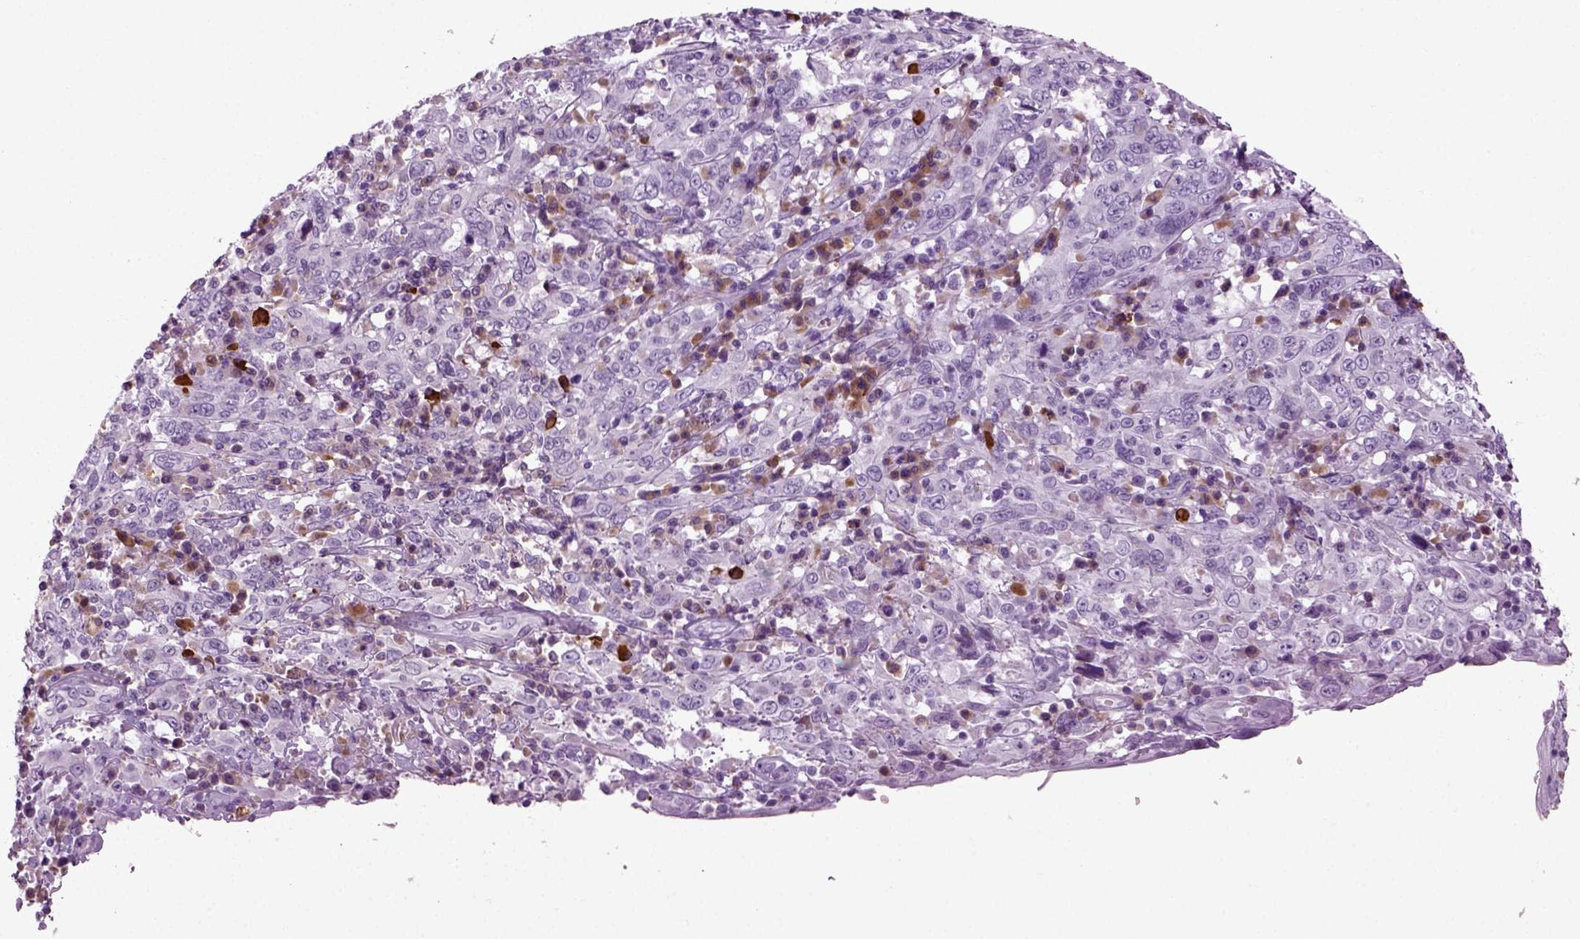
{"staining": {"intensity": "negative", "quantity": "none", "location": "none"}, "tissue": "cervical cancer", "cell_type": "Tumor cells", "image_type": "cancer", "snomed": [{"axis": "morphology", "description": "Squamous cell carcinoma, NOS"}, {"axis": "topography", "description": "Cervix"}], "caption": "This micrograph is of cervical cancer (squamous cell carcinoma) stained with IHC to label a protein in brown with the nuclei are counter-stained blue. There is no positivity in tumor cells.", "gene": "PRLH", "patient": {"sex": "female", "age": 46}}